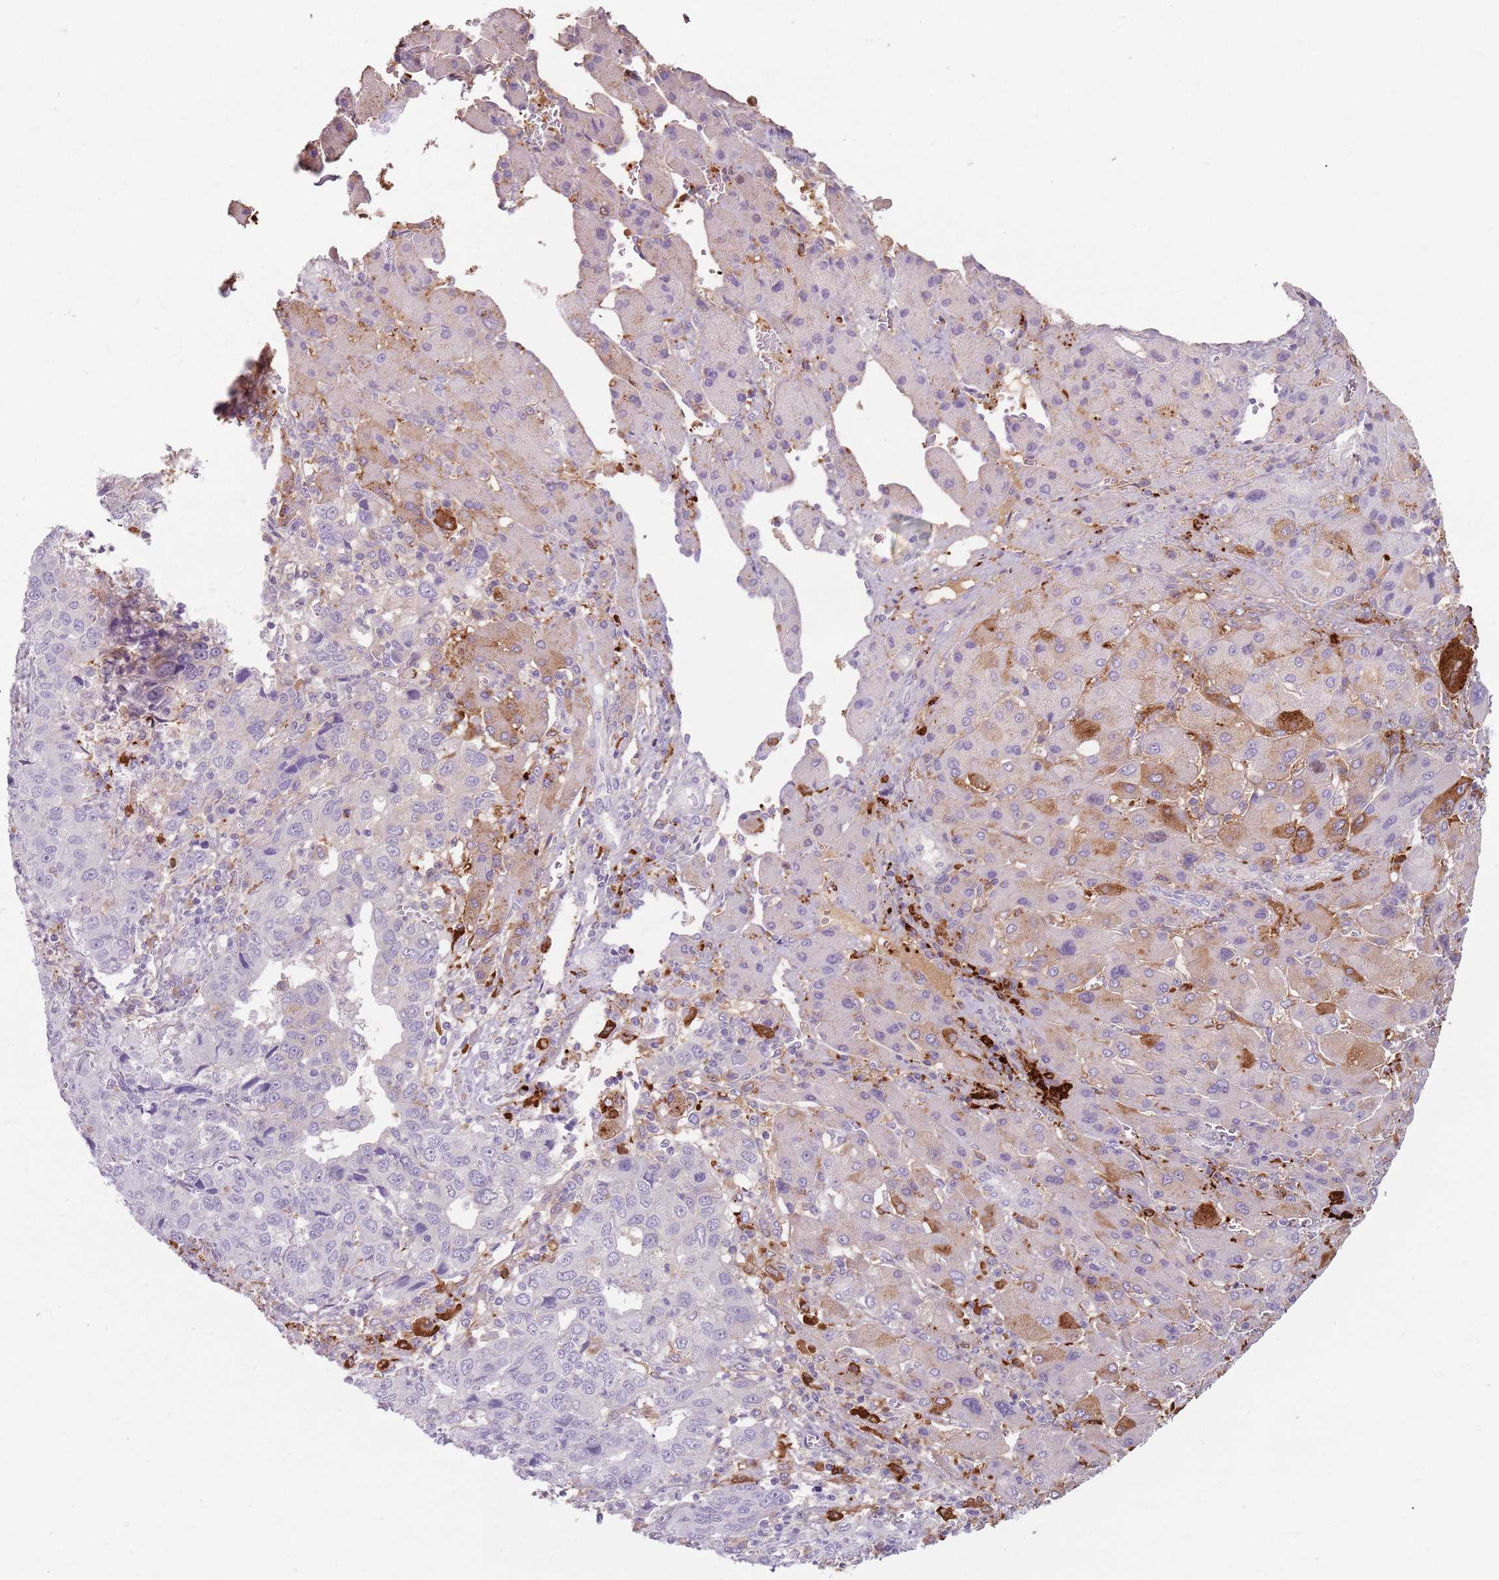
{"staining": {"intensity": "negative", "quantity": "none", "location": "none"}, "tissue": "liver cancer", "cell_type": "Tumor cells", "image_type": "cancer", "snomed": [{"axis": "morphology", "description": "Carcinoma, Hepatocellular, NOS"}, {"axis": "topography", "description": "Liver"}], "caption": "Liver hepatocellular carcinoma was stained to show a protein in brown. There is no significant positivity in tumor cells. (DAB immunohistochemistry visualized using brightfield microscopy, high magnification).", "gene": "GDPGP1", "patient": {"sex": "male", "age": 63}}